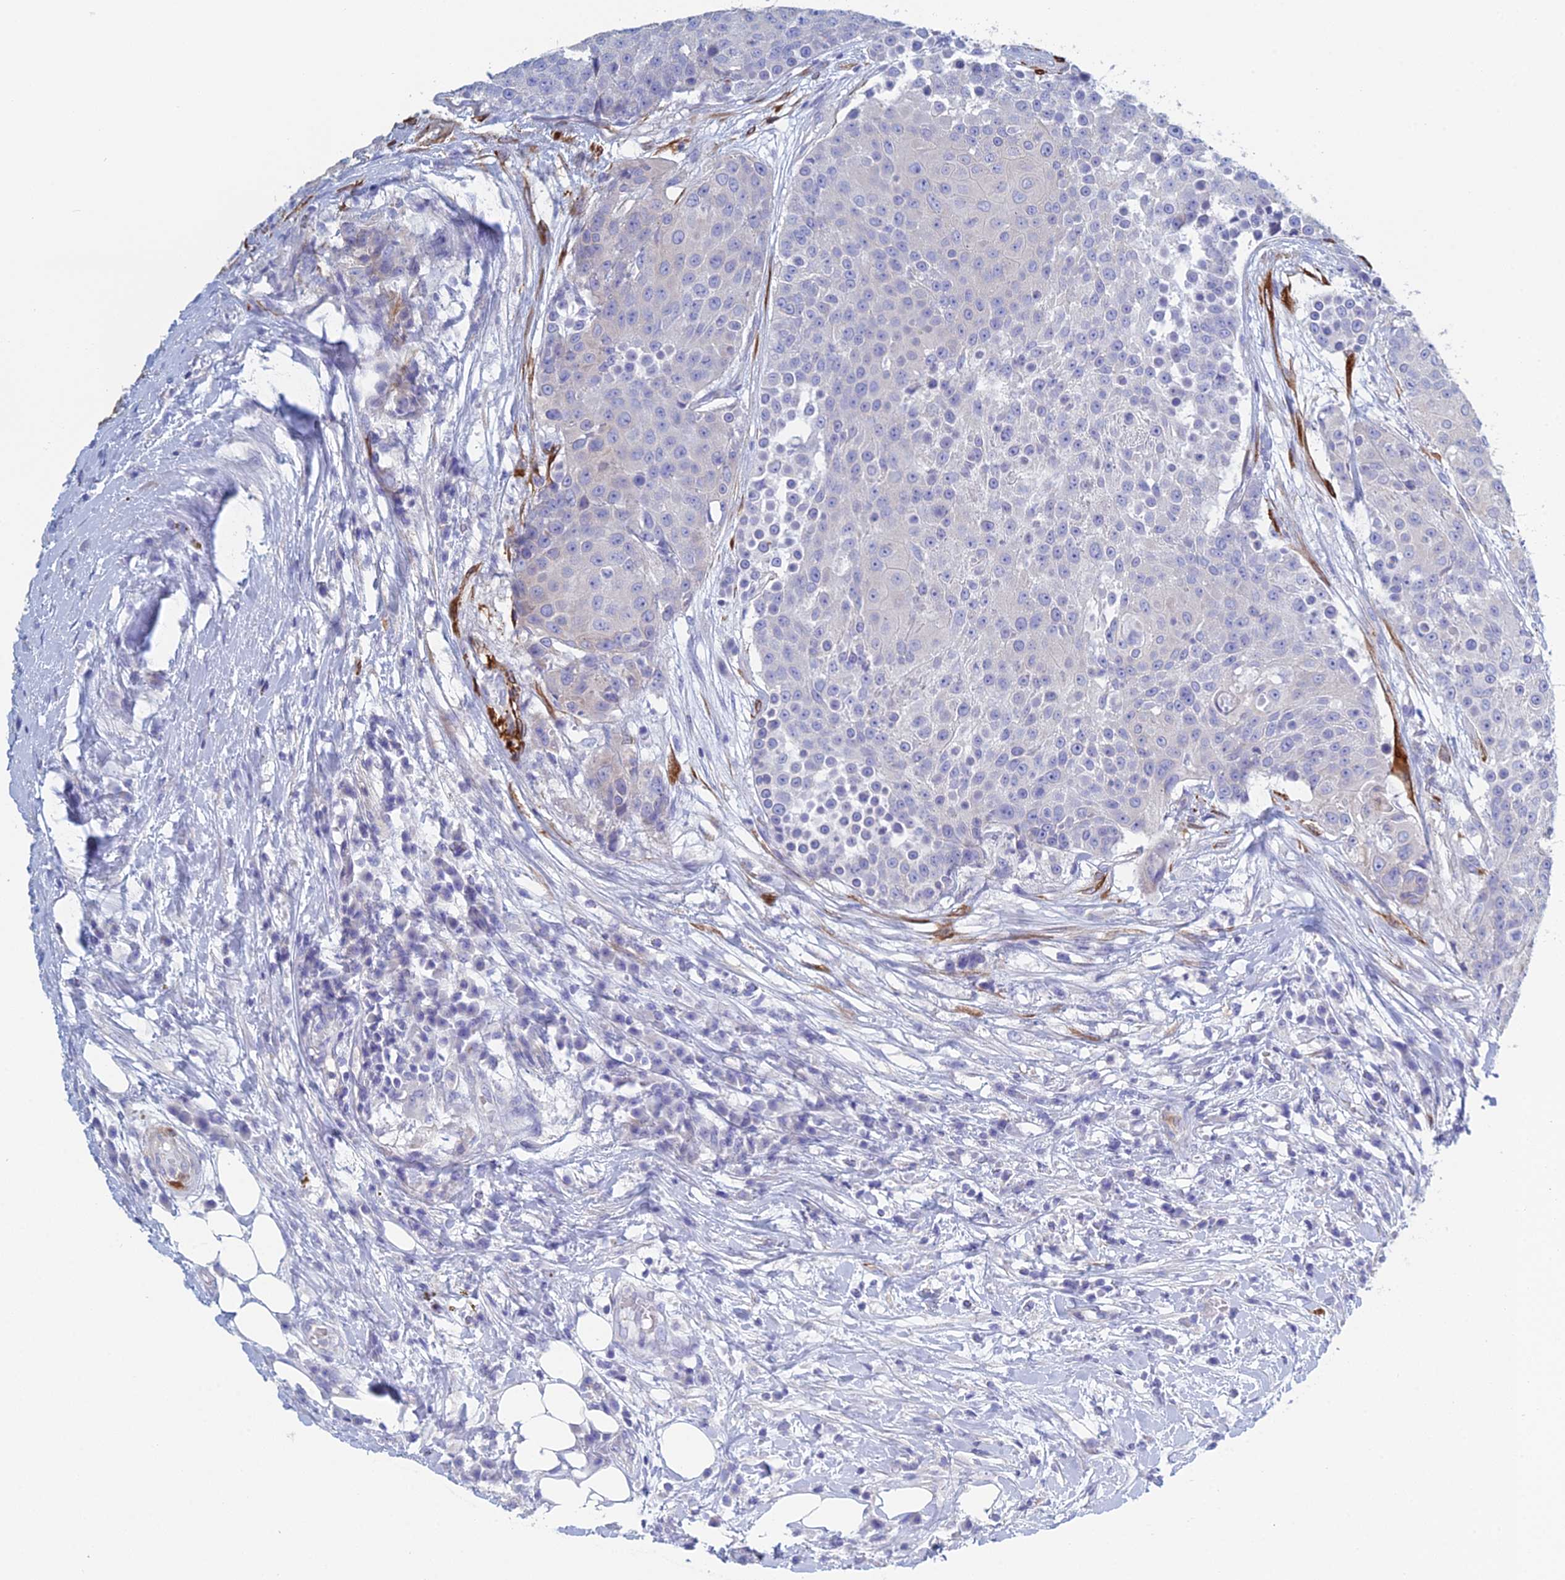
{"staining": {"intensity": "negative", "quantity": "none", "location": "none"}, "tissue": "urothelial cancer", "cell_type": "Tumor cells", "image_type": "cancer", "snomed": [{"axis": "morphology", "description": "Urothelial carcinoma, High grade"}, {"axis": "topography", "description": "Urinary bladder"}], "caption": "IHC histopathology image of neoplastic tissue: human urothelial cancer stained with DAB (3,3'-diaminobenzidine) reveals no significant protein staining in tumor cells. The staining was performed using DAB (3,3'-diaminobenzidine) to visualize the protein expression in brown, while the nuclei were stained in blue with hematoxylin (Magnification: 20x).", "gene": "PCDHA8", "patient": {"sex": "female", "age": 63}}